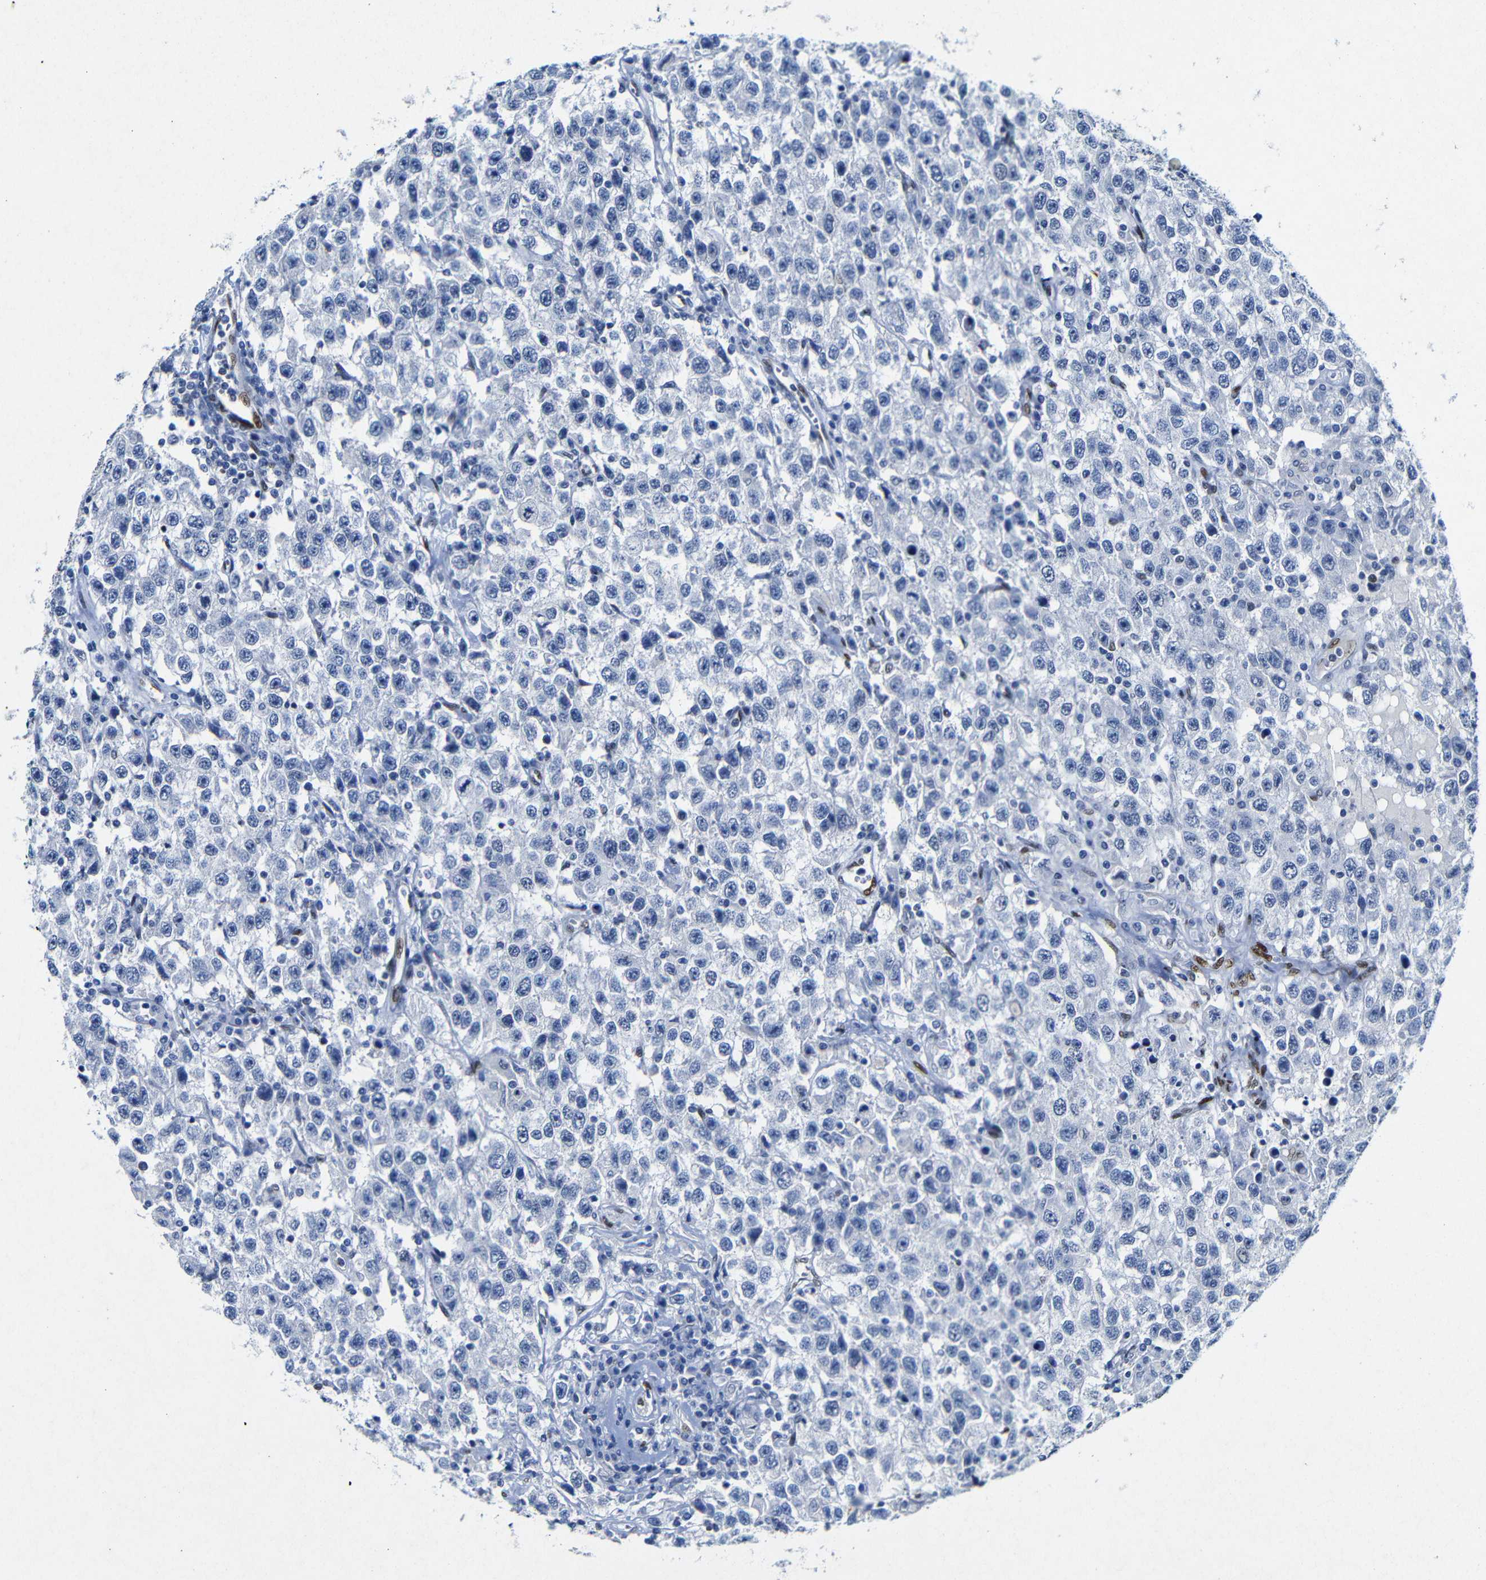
{"staining": {"intensity": "negative", "quantity": "none", "location": "none"}, "tissue": "testis cancer", "cell_type": "Tumor cells", "image_type": "cancer", "snomed": [{"axis": "morphology", "description": "Seminoma, NOS"}, {"axis": "topography", "description": "Testis"}], "caption": "Human testis cancer stained for a protein using IHC reveals no positivity in tumor cells.", "gene": "FOSL2", "patient": {"sex": "male", "age": 41}}